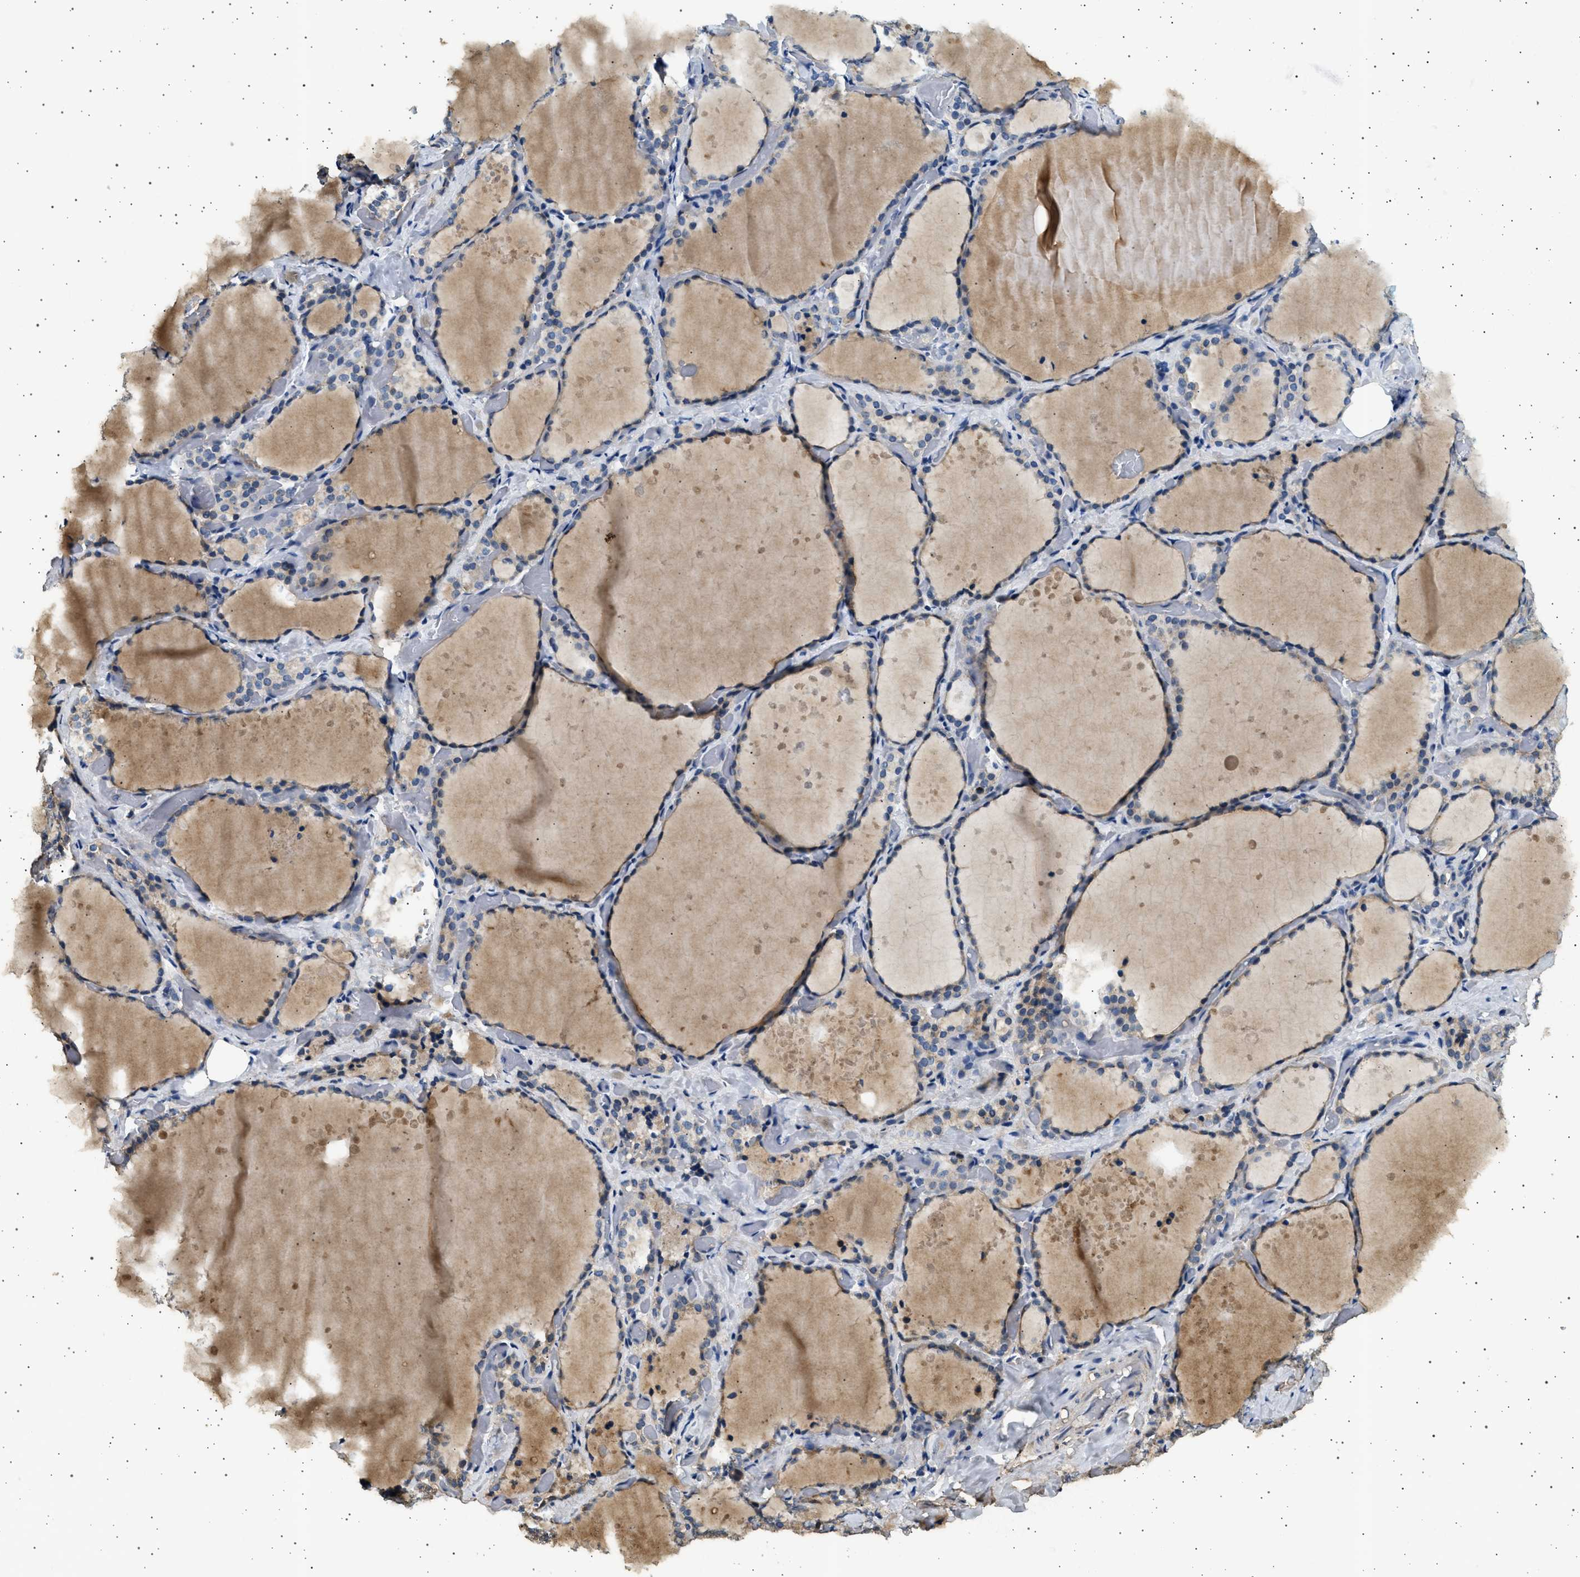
{"staining": {"intensity": "weak", "quantity": "25%-75%", "location": "cytoplasmic/membranous"}, "tissue": "thyroid gland", "cell_type": "Glandular cells", "image_type": "normal", "snomed": [{"axis": "morphology", "description": "Normal tissue, NOS"}, {"axis": "topography", "description": "Thyroid gland"}], "caption": "This micrograph shows immunohistochemistry (IHC) staining of unremarkable human thyroid gland, with low weak cytoplasmic/membranous positivity in about 25%-75% of glandular cells.", "gene": "KCNA4", "patient": {"sex": "female", "age": 44}}